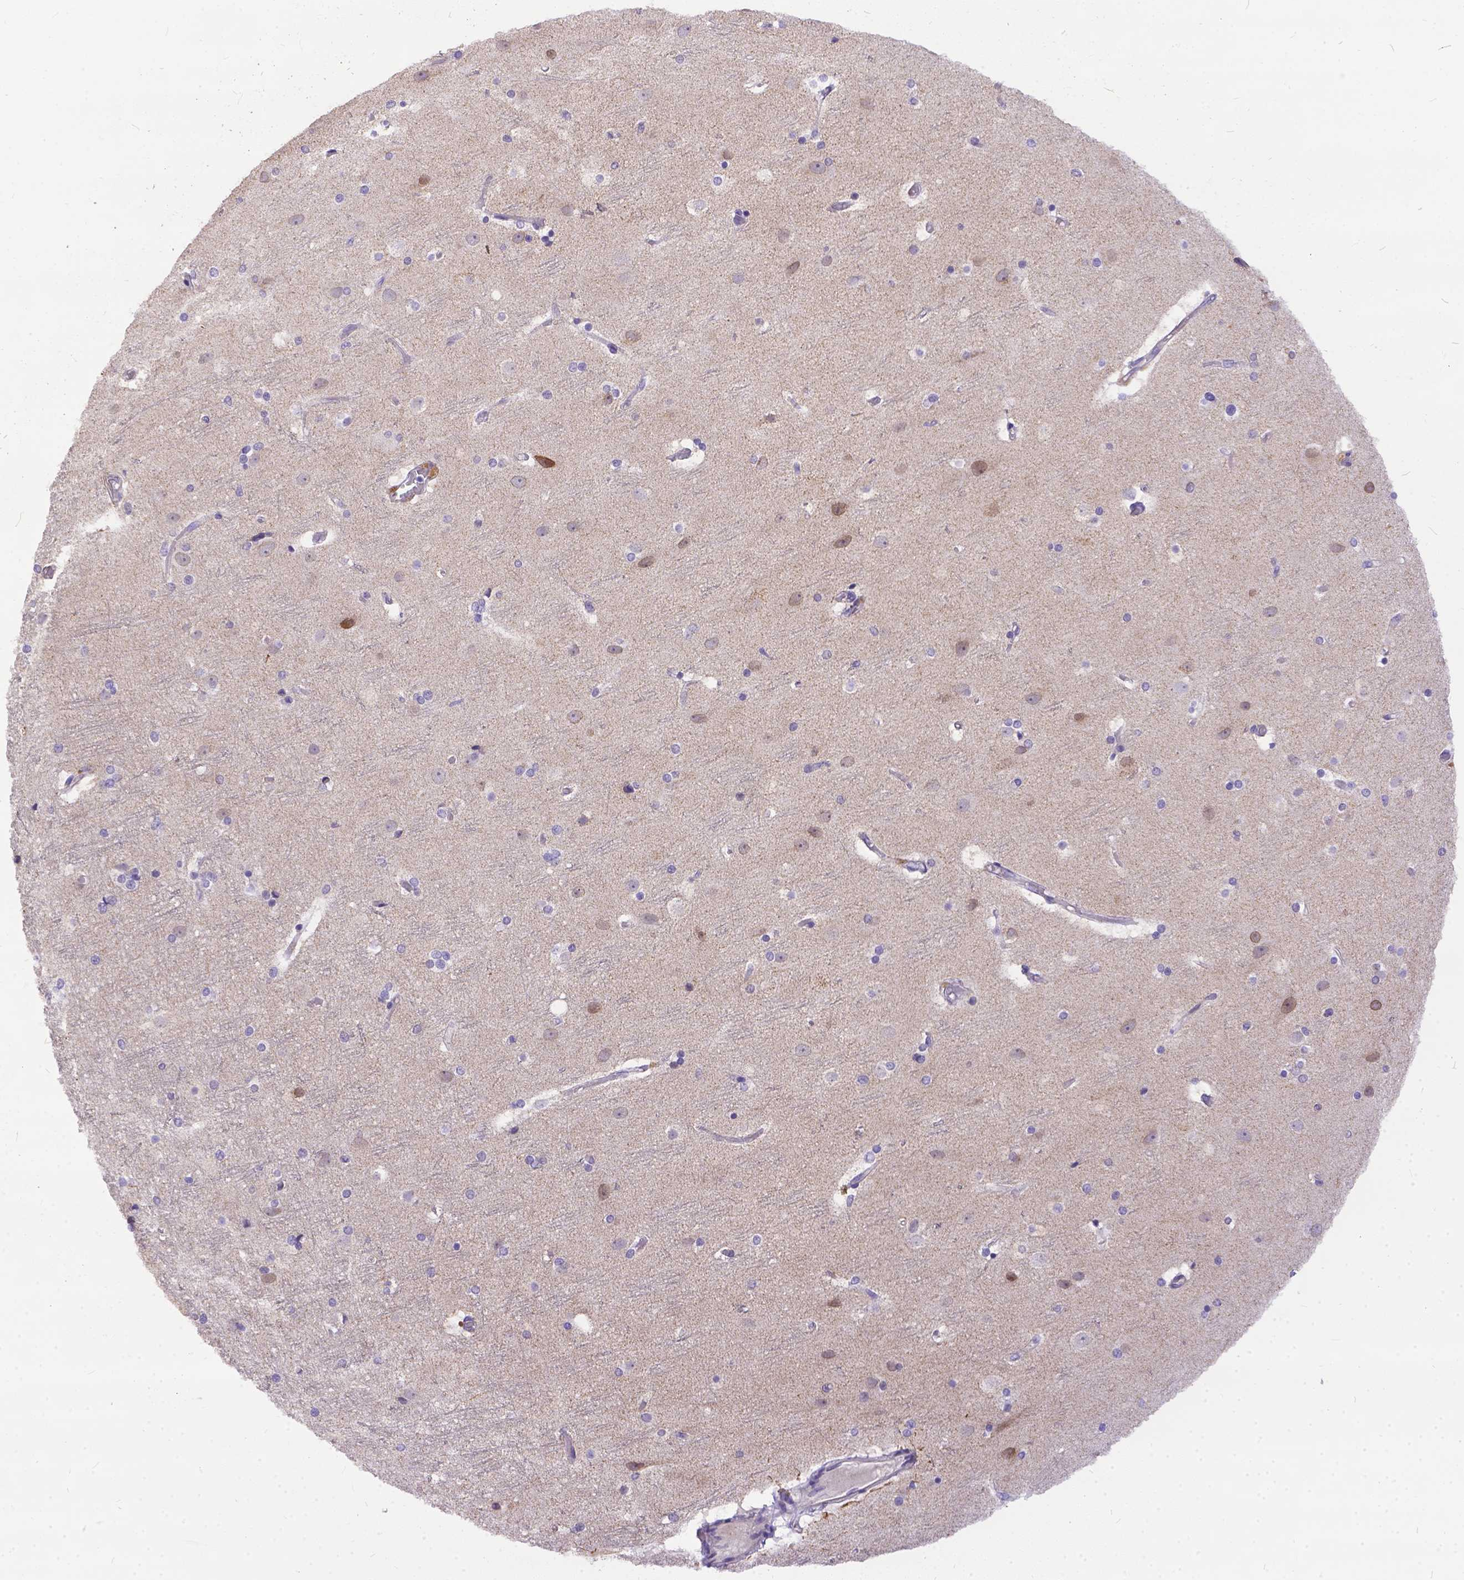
{"staining": {"intensity": "negative", "quantity": "none", "location": "none"}, "tissue": "cerebral cortex", "cell_type": "Endothelial cells", "image_type": "normal", "snomed": [{"axis": "morphology", "description": "Normal tissue, NOS"}, {"axis": "topography", "description": "Cerebral cortex"}], "caption": "The image displays no staining of endothelial cells in benign cerebral cortex.", "gene": "DLEC1", "patient": {"sex": "female", "age": 52}}